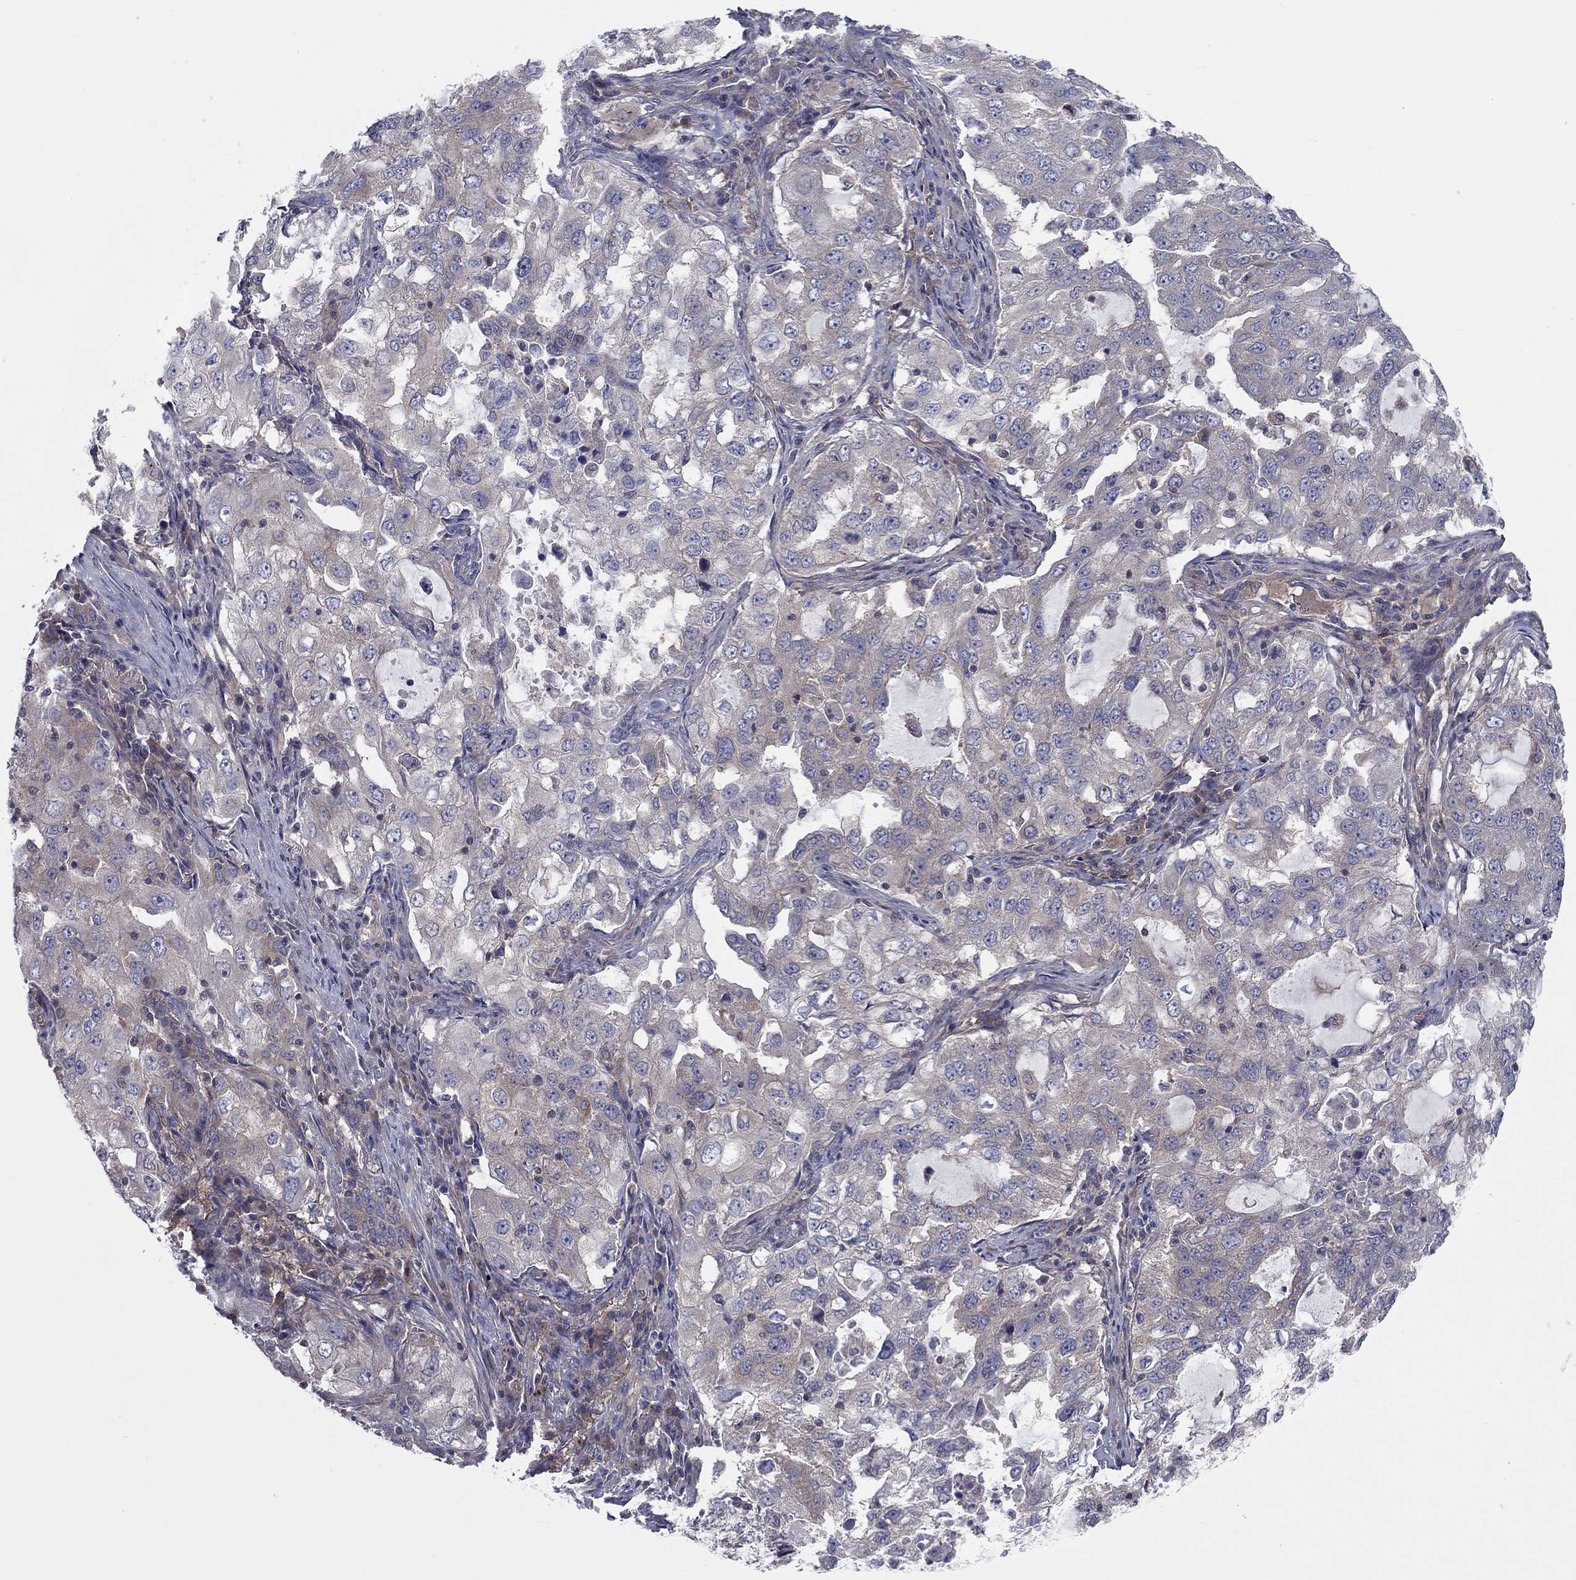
{"staining": {"intensity": "negative", "quantity": "none", "location": "none"}, "tissue": "lung cancer", "cell_type": "Tumor cells", "image_type": "cancer", "snomed": [{"axis": "morphology", "description": "Adenocarcinoma, NOS"}, {"axis": "topography", "description": "Lung"}], "caption": "This micrograph is of lung adenocarcinoma stained with immunohistochemistry (IHC) to label a protein in brown with the nuclei are counter-stained blue. There is no expression in tumor cells.", "gene": "RNF123", "patient": {"sex": "female", "age": 61}}